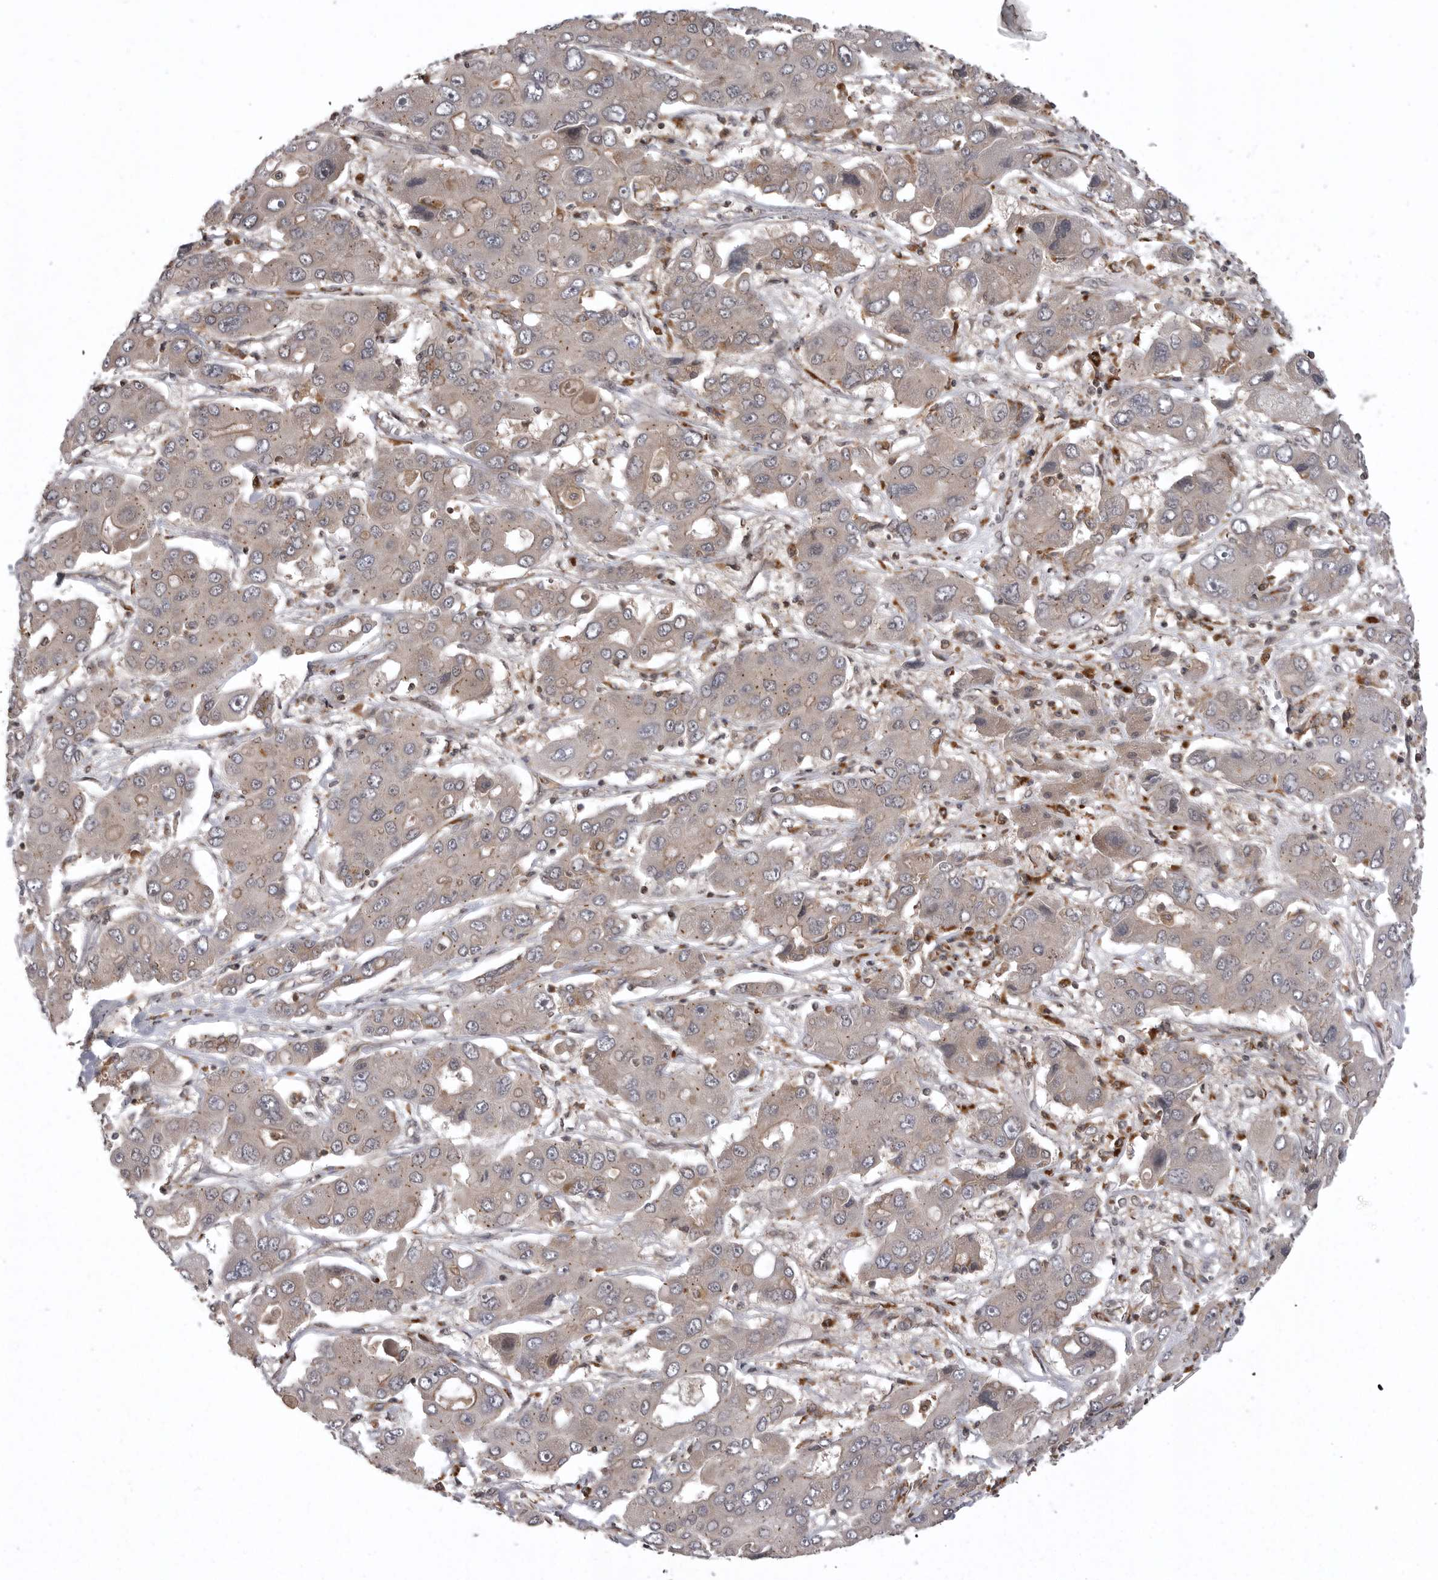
{"staining": {"intensity": "weak", "quantity": "<25%", "location": "cytoplasmic/membranous"}, "tissue": "liver cancer", "cell_type": "Tumor cells", "image_type": "cancer", "snomed": [{"axis": "morphology", "description": "Cholangiocarcinoma"}, {"axis": "topography", "description": "Liver"}], "caption": "Liver cholangiocarcinoma was stained to show a protein in brown. There is no significant expression in tumor cells. (DAB immunohistochemistry, high magnification).", "gene": "AOAH", "patient": {"sex": "male", "age": 67}}